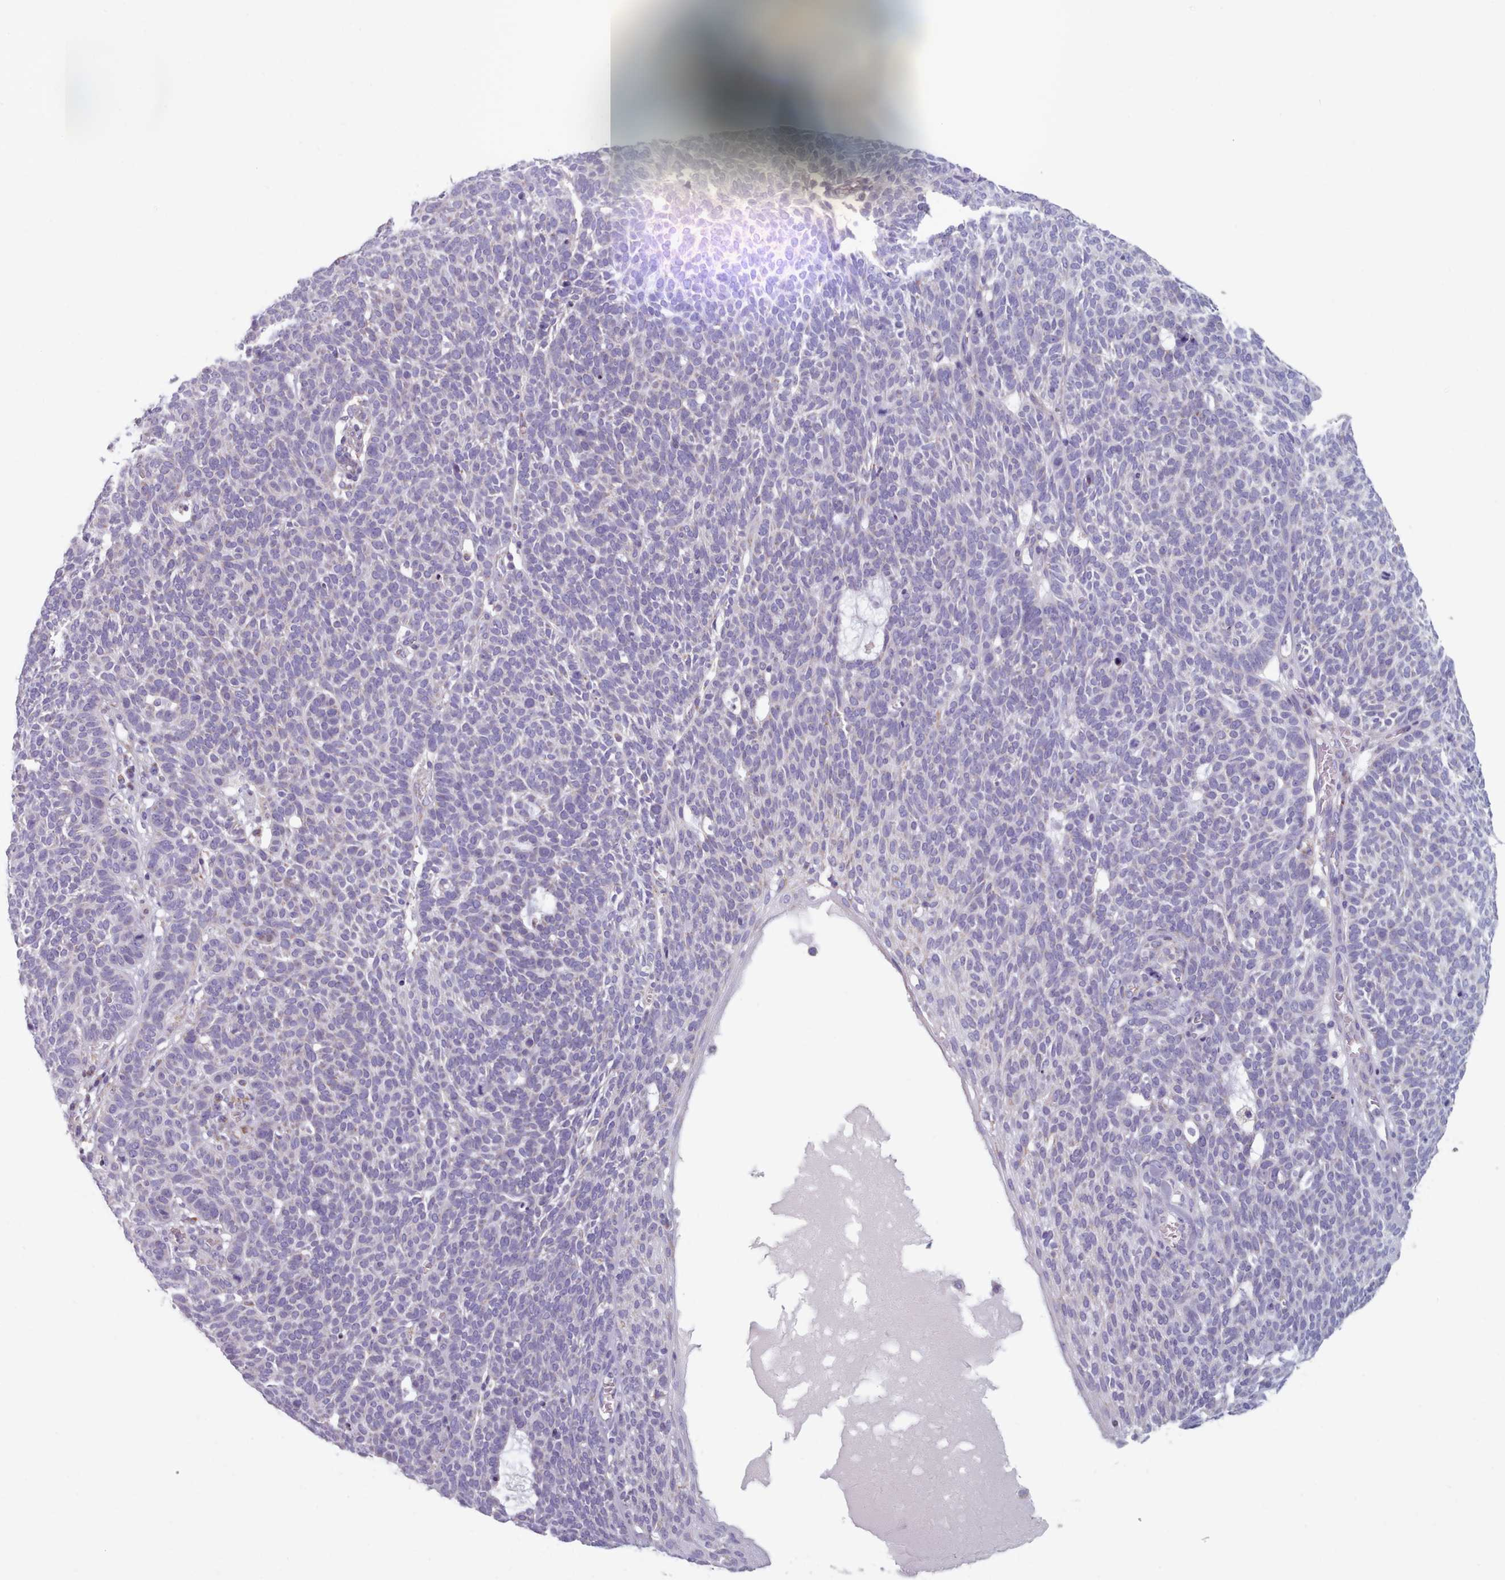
{"staining": {"intensity": "negative", "quantity": "none", "location": "none"}, "tissue": "skin cancer", "cell_type": "Tumor cells", "image_type": "cancer", "snomed": [{"axis": "morphology", "description": "Squamous cell carcinoma, NOS"}, {"axis": "topography", "description": "Skin"}], "caption": "DAB immunohistochemical staining of skin cancer (squamous cell carcinoma) displays no significant expression in tumor cells.", "gene": "HAO1", "patient": {"sex": "female", "age": 90}}